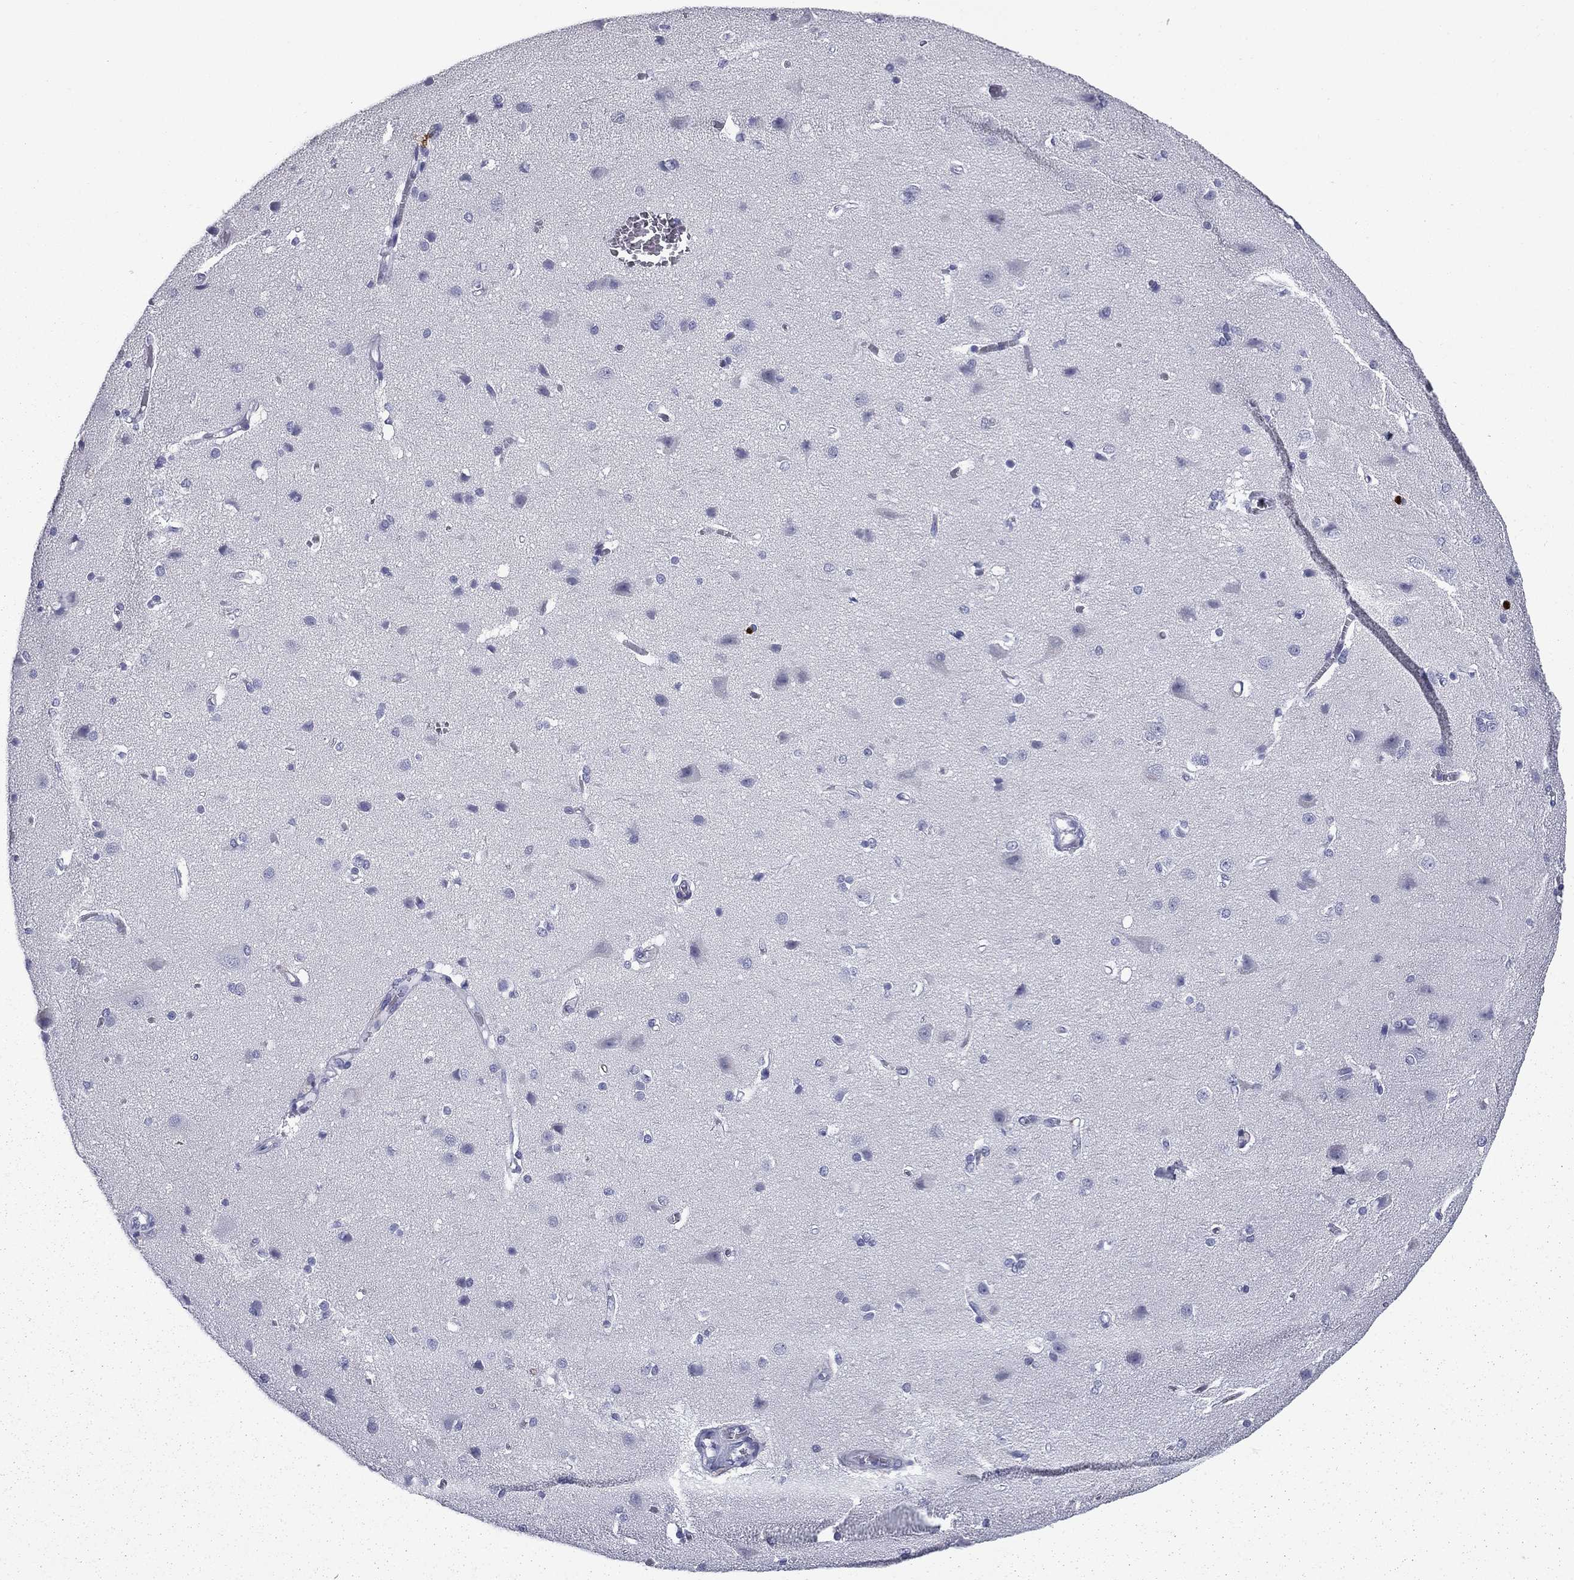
{"staining": {"intensity": "negative", "quantity": "none", "location": "none"}, "tissue": "cerebral cortex", "cell_type": "Endothelial cells", "image_type": "normal", "snomed": [{"axis": "morphology", "description": "Normal tissue, NOS"}, {"axis": "topography", "description": "Cerebral cortex"}], "caption": "Immunohistochemical staining of benign human cerebral cortex exhibits no significant positivity in endothelial cells.", "gene": "TRIM29", "patient": {"sex": "male", "age": 37}}